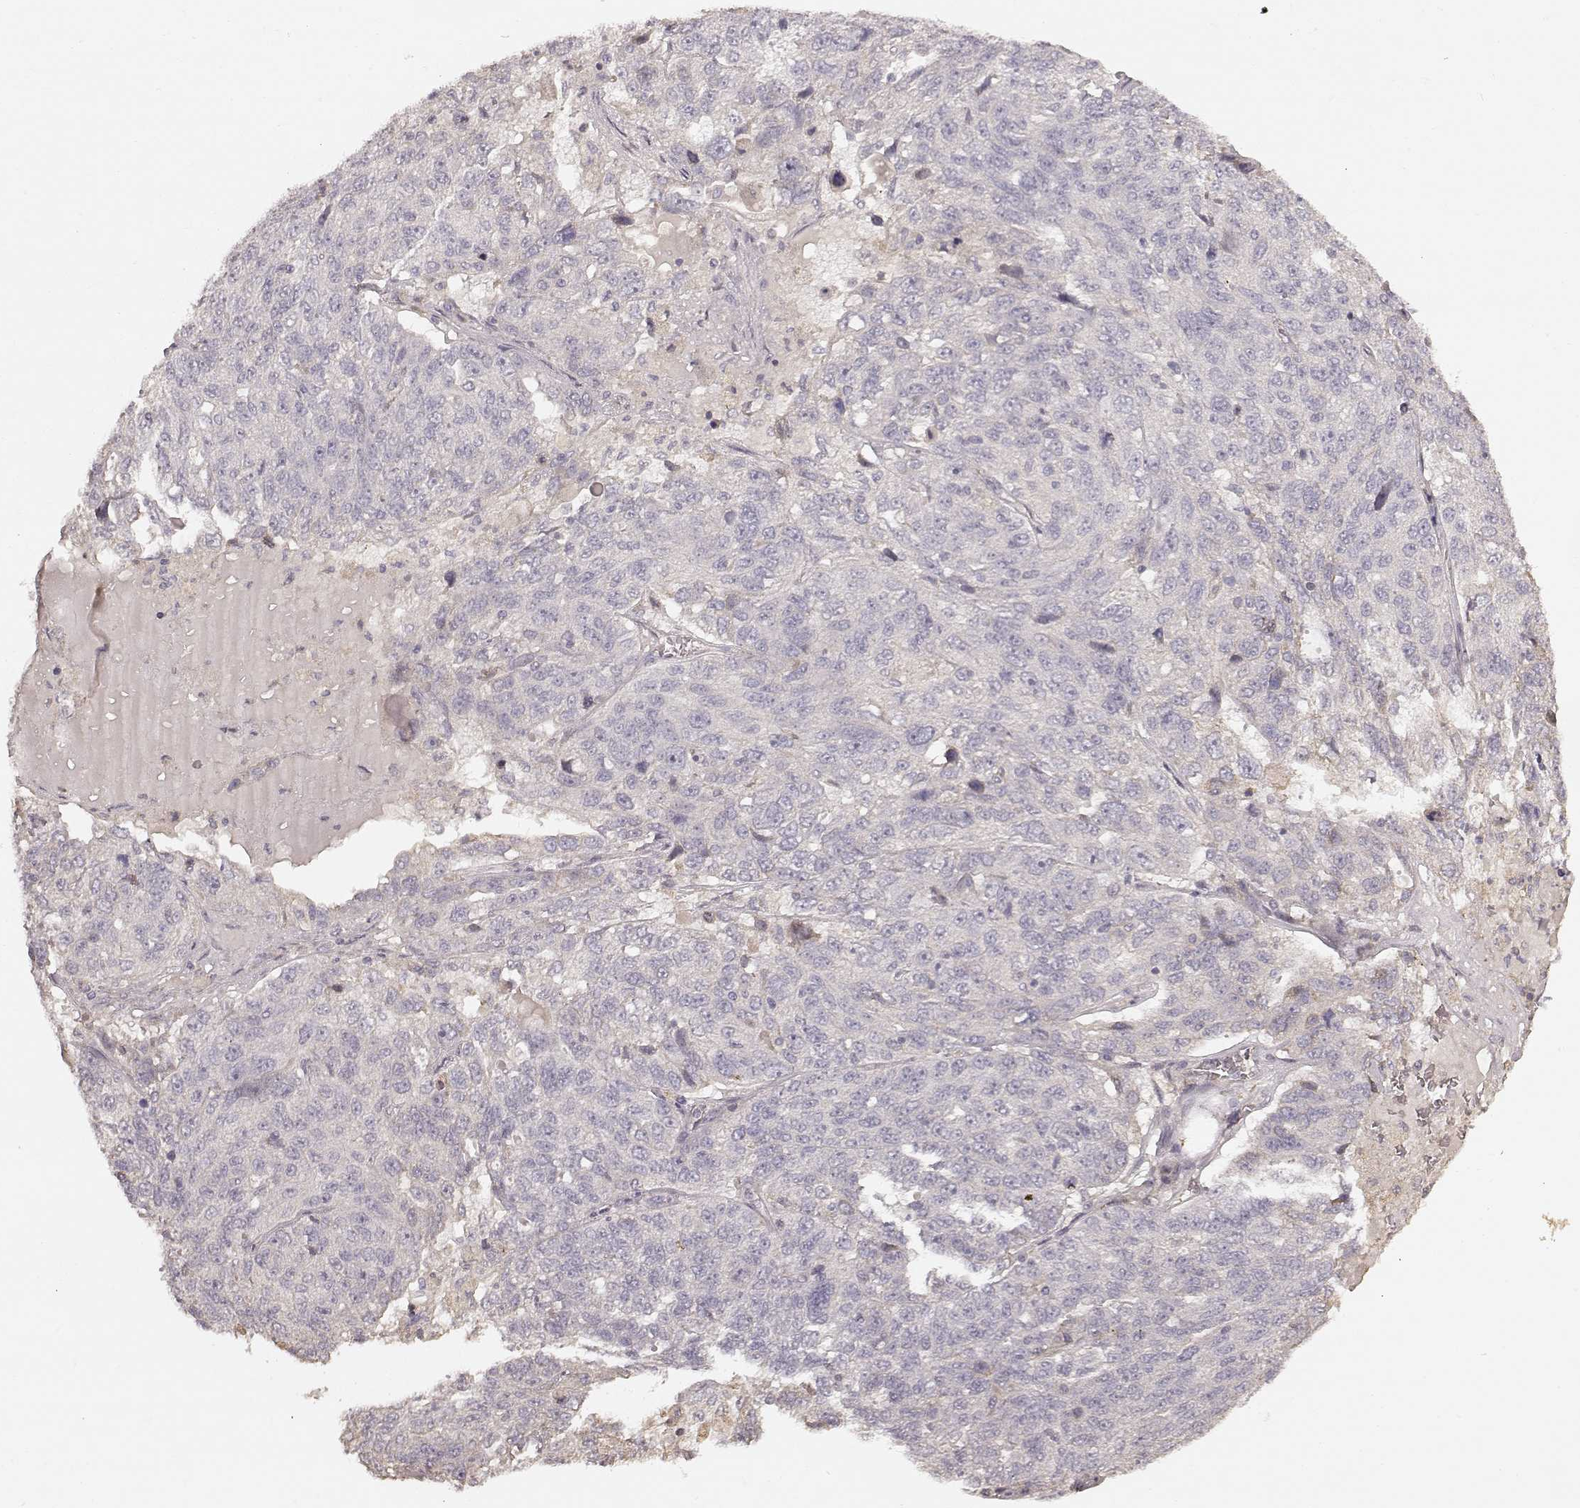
{"staining": {"intensity": "negative", "quantity": "none", "location": "none"}, "tissue": "ovarian cancer", "cell_type": "Tumor cells", "image_type": "cancer", "snomed": [{"axis": "morphology", "description": "Cystadenocarcinoma, serous, NOS"}, {"axis": "topography", "description": "Ovary"}], "caption": "Ovarian cancer (serous cystadenocarcinoma) was stained to show a protein in brown. There is no significant expression in tumor cells. The staining is performed using DAB brown chromogen with nuclei counter-stained in using hematoxylin.", "gene": "KCNJ9", "patient": {"sex": "female", "age": 71}}